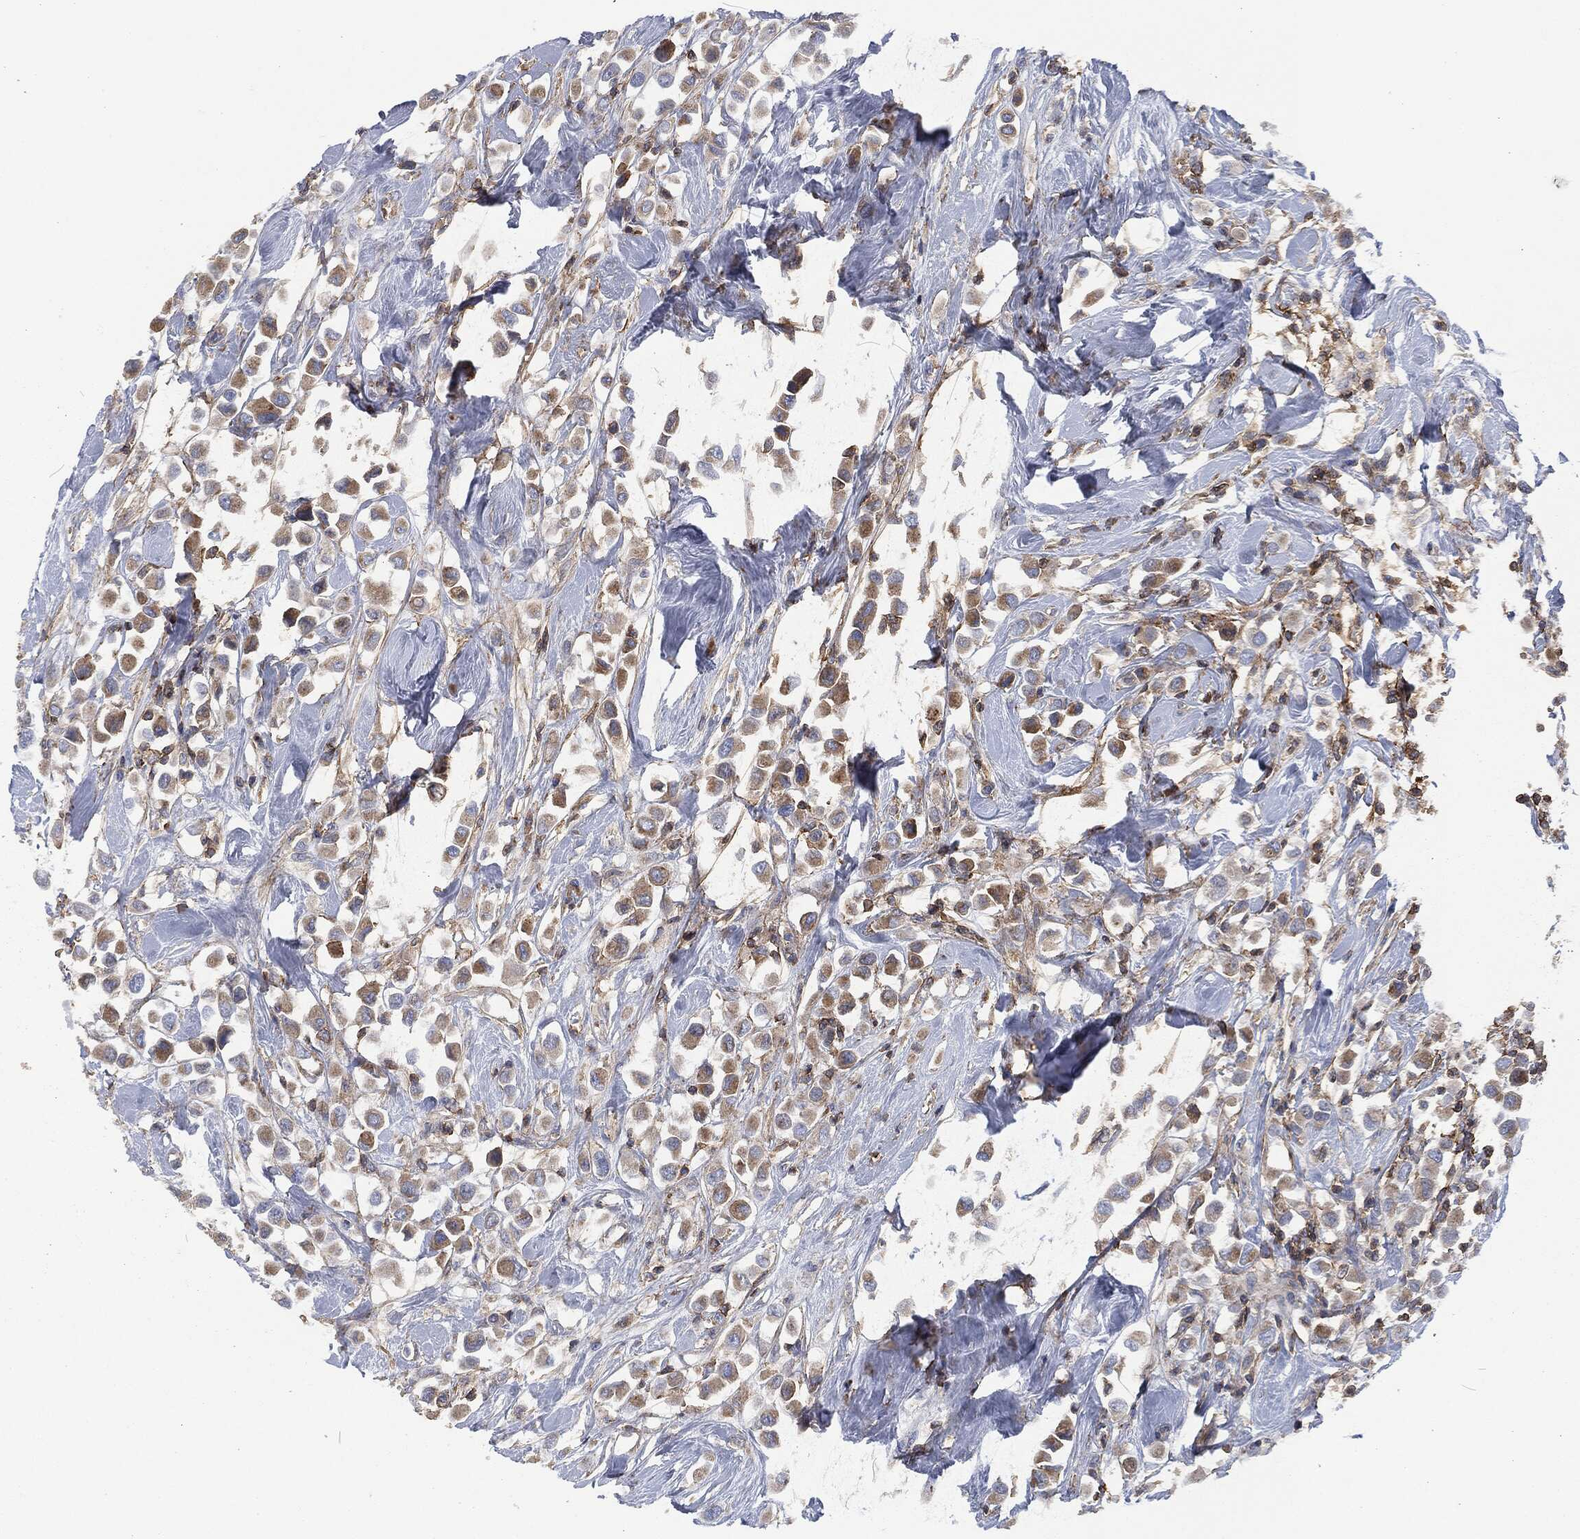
{"staining": {"intensity": "moderate", "quantity": ">75%", "location": "cytoplasmic/membranous"}, "tissue": "breast cancer", "cell_type": "Tumor cells", "image_type": "cancer", "snomed": [{"axis": "morphology", "description": "Duct carcinoma"}, {"axis": "topography", "description": "Breast"}], "caption": "Tumor cells exhibit medium levels of moderate cytoplasmic/membranous expression in about >75% of cells in breast cancer.", "gene": "LGALS9", "patient": {"sex": "female", "age": 61}}